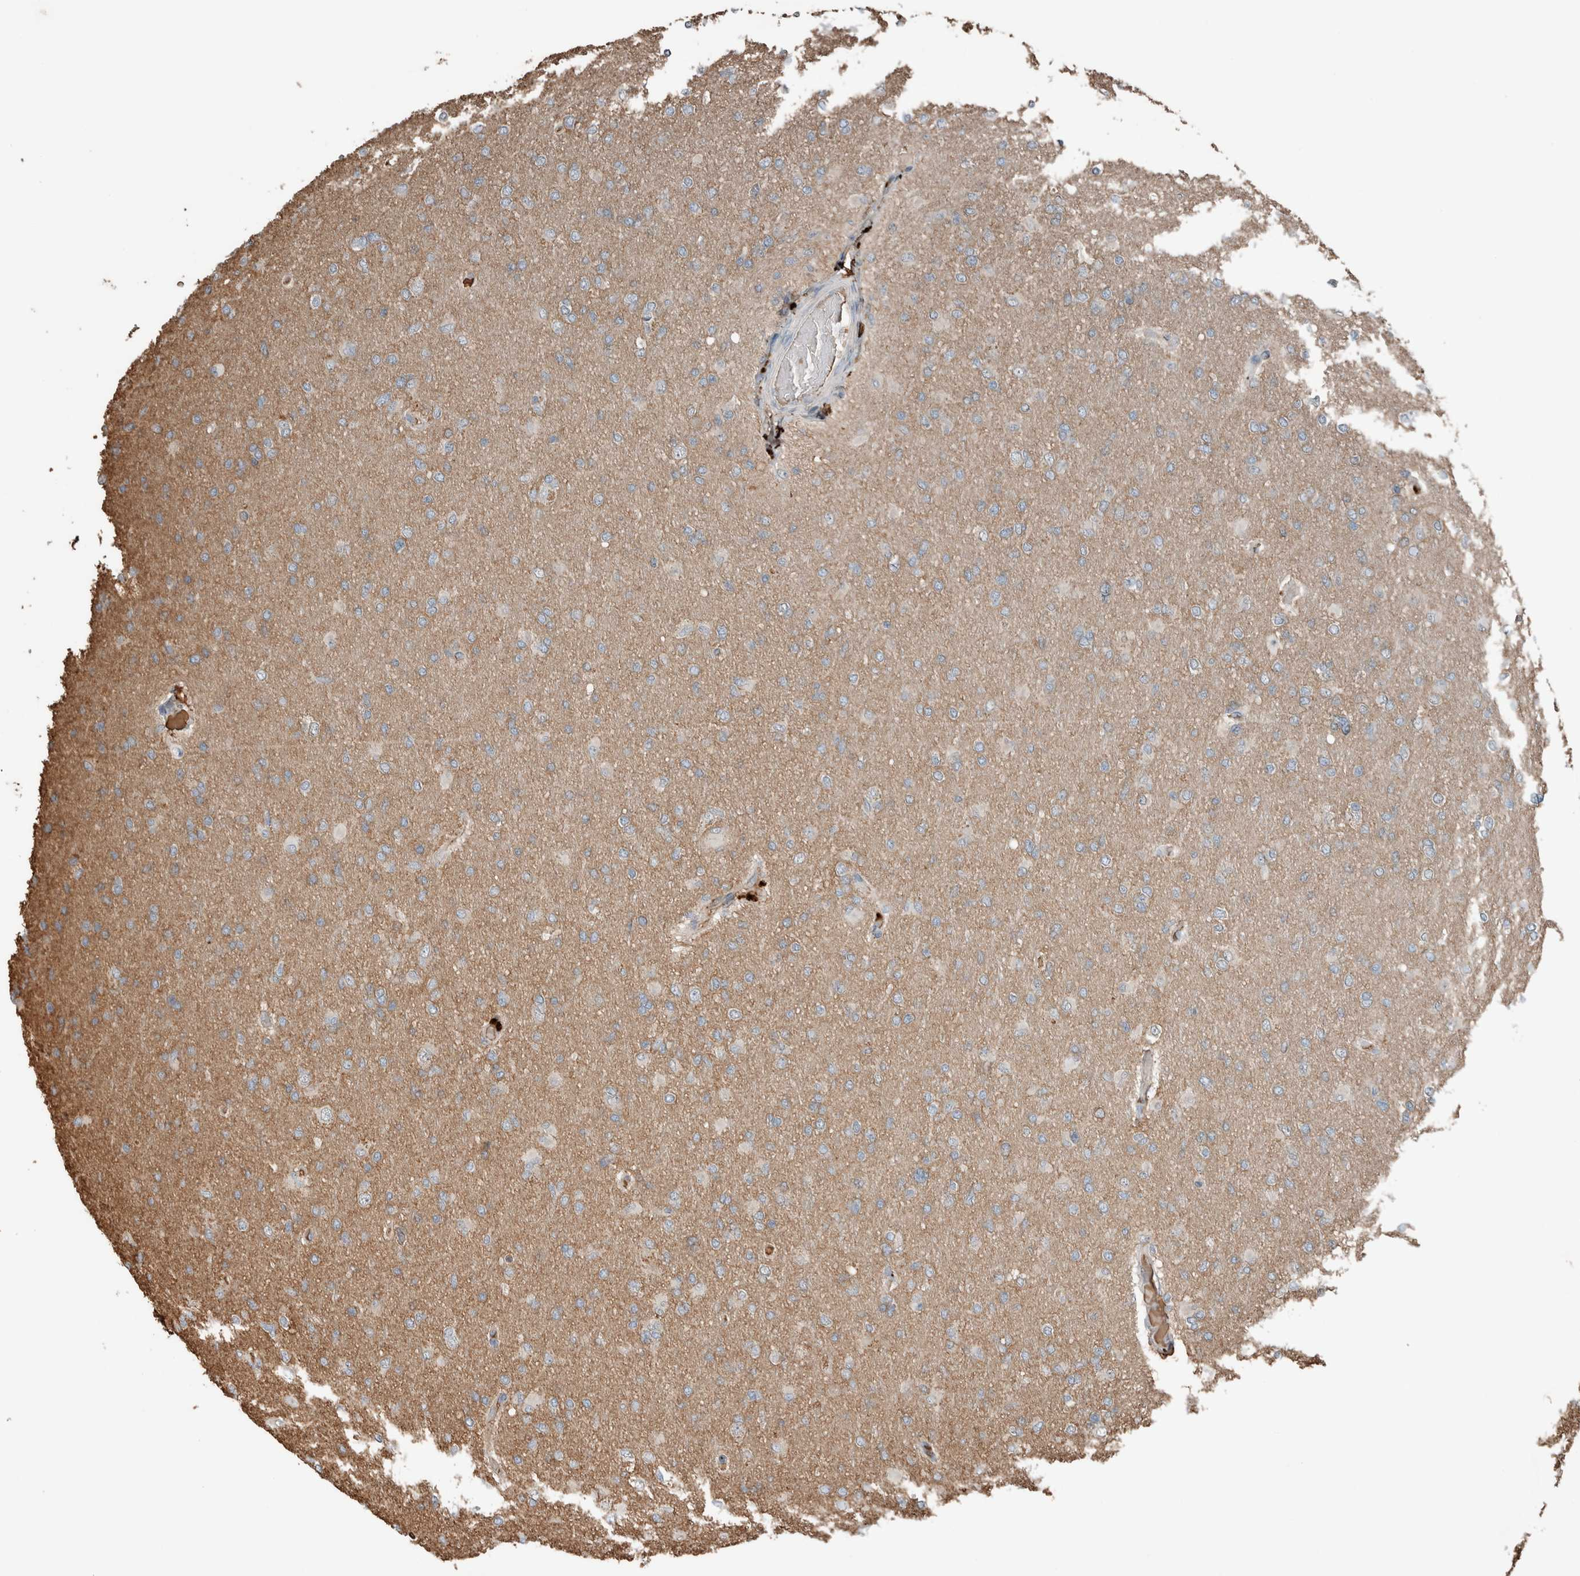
{"staining": {"intensity": "weak", "quantity": "<25%", "location": "cytoplasmic/membranous,nuclear"}, "tissue": "glioma", "cell_type": "Tumor cells", "image_type": "cancer", "snomed": [{"axis": "morphology", "description": "Glioma, malignant, High grade"}, {"axis": "topography", "description": "Cerebral cortex"}], "caption": "A photomicrograph of human glioma is negative for staining in tumor cells.", "gene": "USP34", "patient": {"sex": "female", "age": 36}}